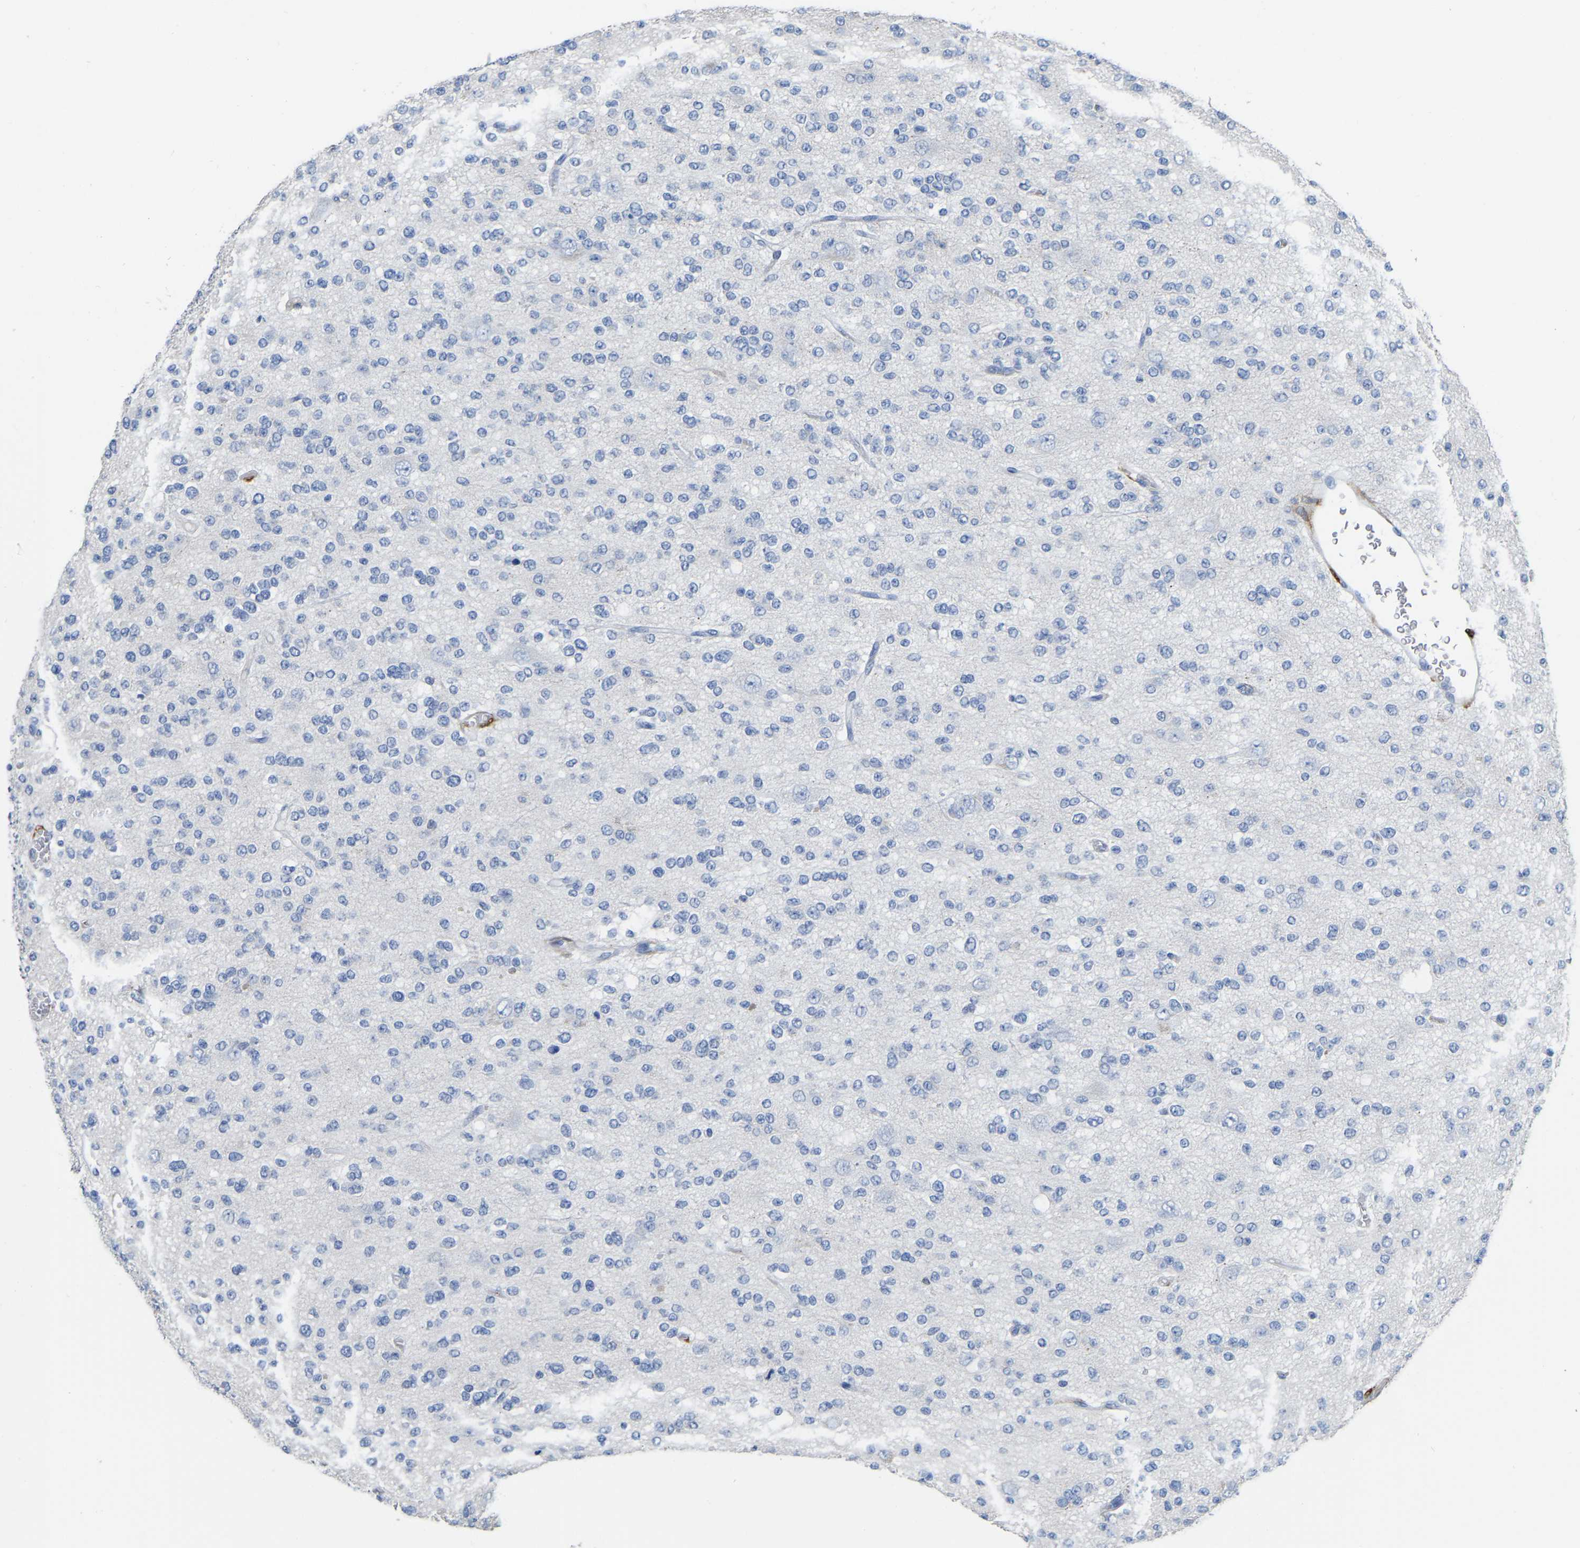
{"staining": {"intensity": "negative", "quantity": "none", "location": "none"}, "tissue": "glioma", "cell_type": "Tumor cells", "image_type": "cancer", "snomed": [{"axis": "morphology", "description": "Glioma, malignant, Low grade"}, {"axis": "topography", "description": "Brain"}], "caption": "Immunohistochemistry image of human glioma stained for a protein (brown), which displays no staining in tumor cells.", "gene": "ULBP2", "patient": {"sex": "male", "age": 38}}